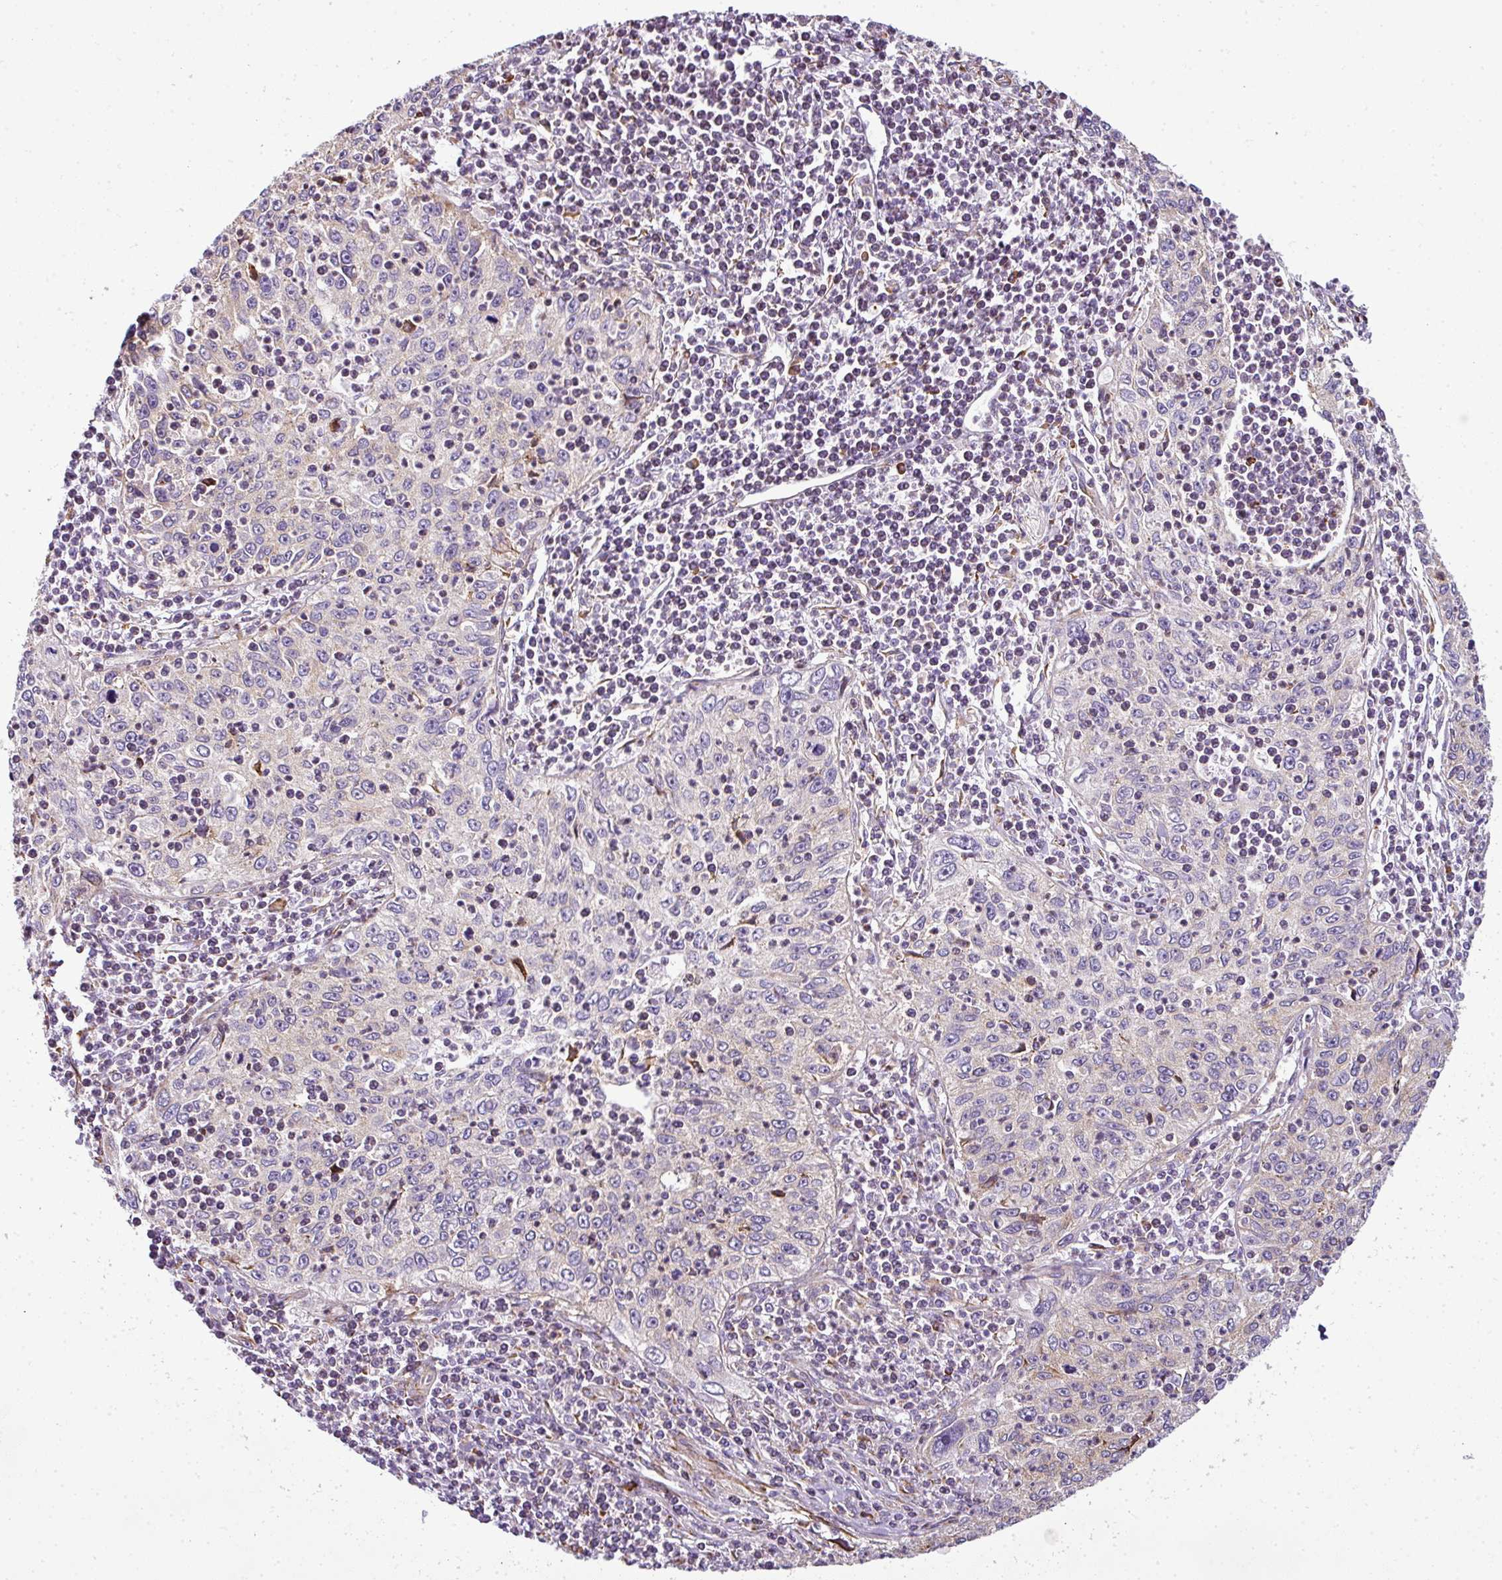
{"staining": {"intensity": "negative", "quantity": "none", "location": "none"}, "tissue": "cervical cancer", "cell_type": "Tumor cells", "image_type": "cancer", "snomed": [{"axis": "morphology", "description": "Squamous cell carcinoma, NOS"}, {"axis": "topography", "description": "Cervix"}], "caption": "Micrograph shows no significant protein expression in tumor cells of squamous cell carcinoma (cervical).", "gene": "ANKRD18A", "patient": {"sex": "female", "age": 30}}